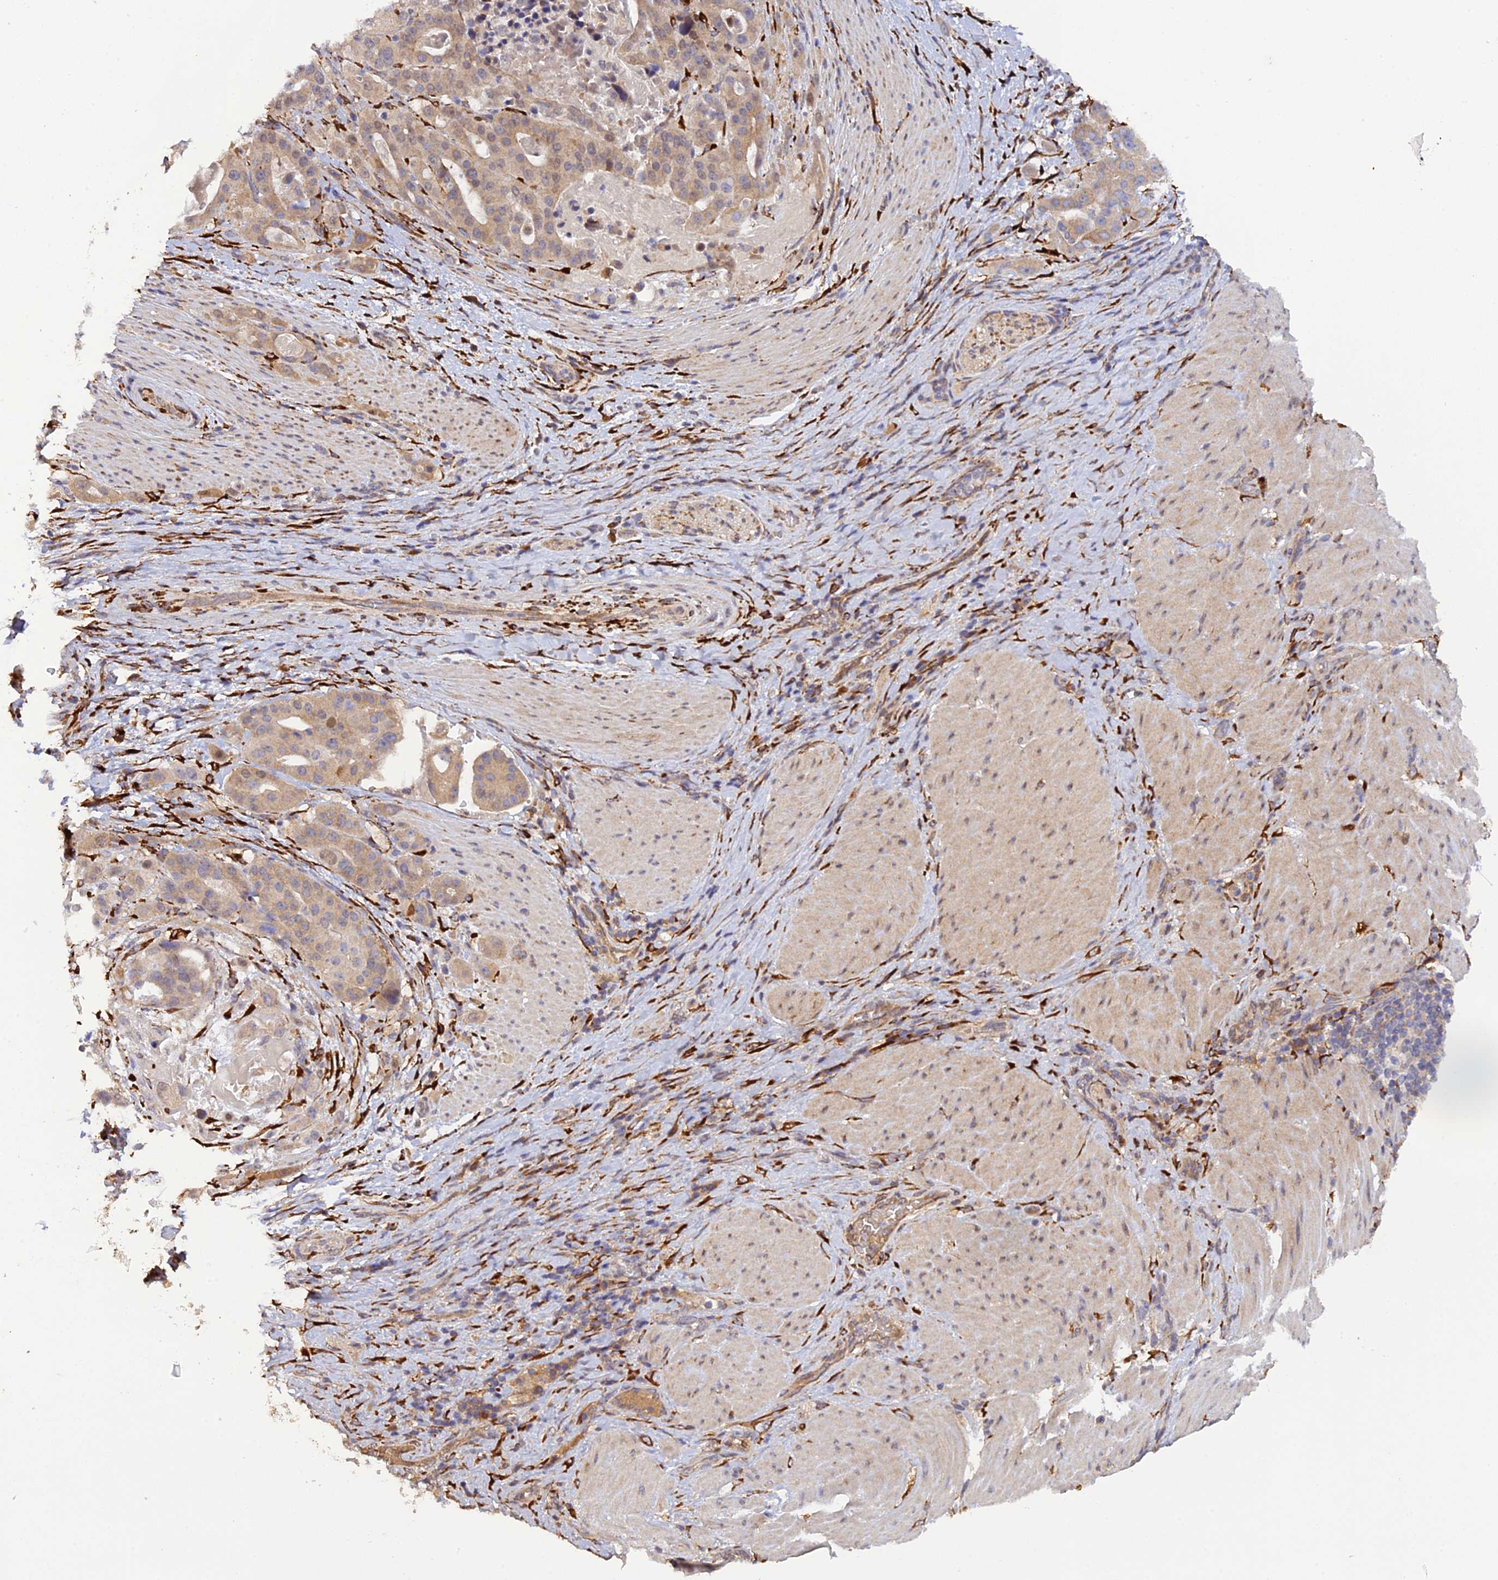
{"staining": {"intensity": "weak", "quantity": ">75%", "location": "cytoplasmic/membranous"}, "tissue": "stomach cancer", "cell_type": "Tumor cells", "image_type": "cancer", "snomed": [{"axis": "morphology", "description": "Adenocarcinoma, NOS"}, {"axis": "topography", "description": "Stomach"}], "caption": "Immunohistochemical staining of adenocarcinoma (stomach) displays low levels of weak cytoplasmic/membranous protein expression in about >75% of tumor cells.", "gene": "P3H3", "patient": {"sex": "male", "age": 48}}